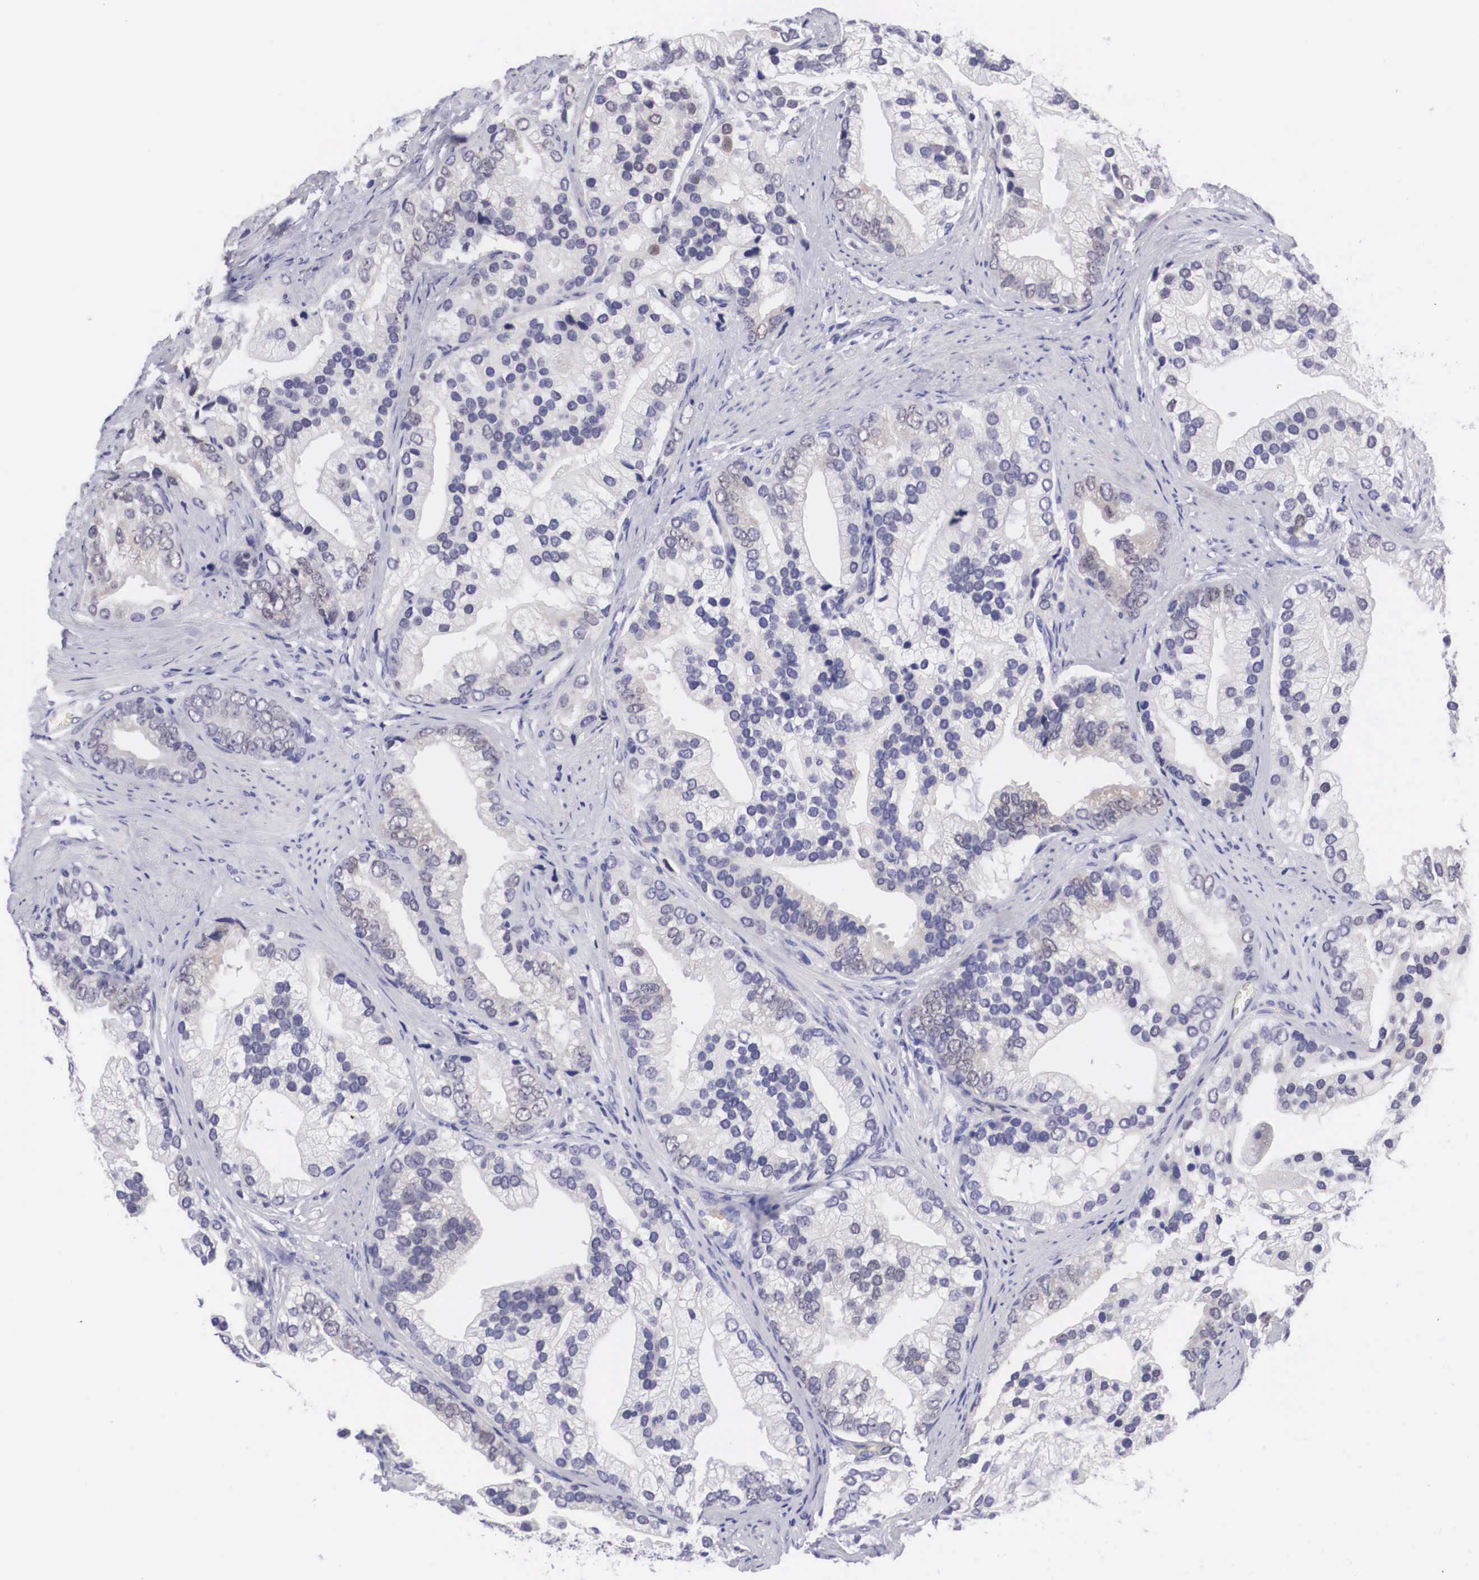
{"staining": {"intensity": "weak", "quantity": "<25%", "location": "cytoplasmic/membranous"}, "tissue": "prostate cancer", "cell_type": "Tumor cells", "image_type": "cancer", "snomed": [{"axis": "morphology", "description": "Adenocarcinoma, Medium grade"}, {"axis": "topography", "description": "Prostate"}], "caption": "DAB (3,3'-diaminobenzidine) immunohistochemical staining of human prostate cancer (medium-grade adenocarcinoma) exhibits no significant expression in tumor cells. (IHC, brightfield microscopy, high magnification).", "gene": "SOX11", "patient": {"sex": "male", "age": 65}}